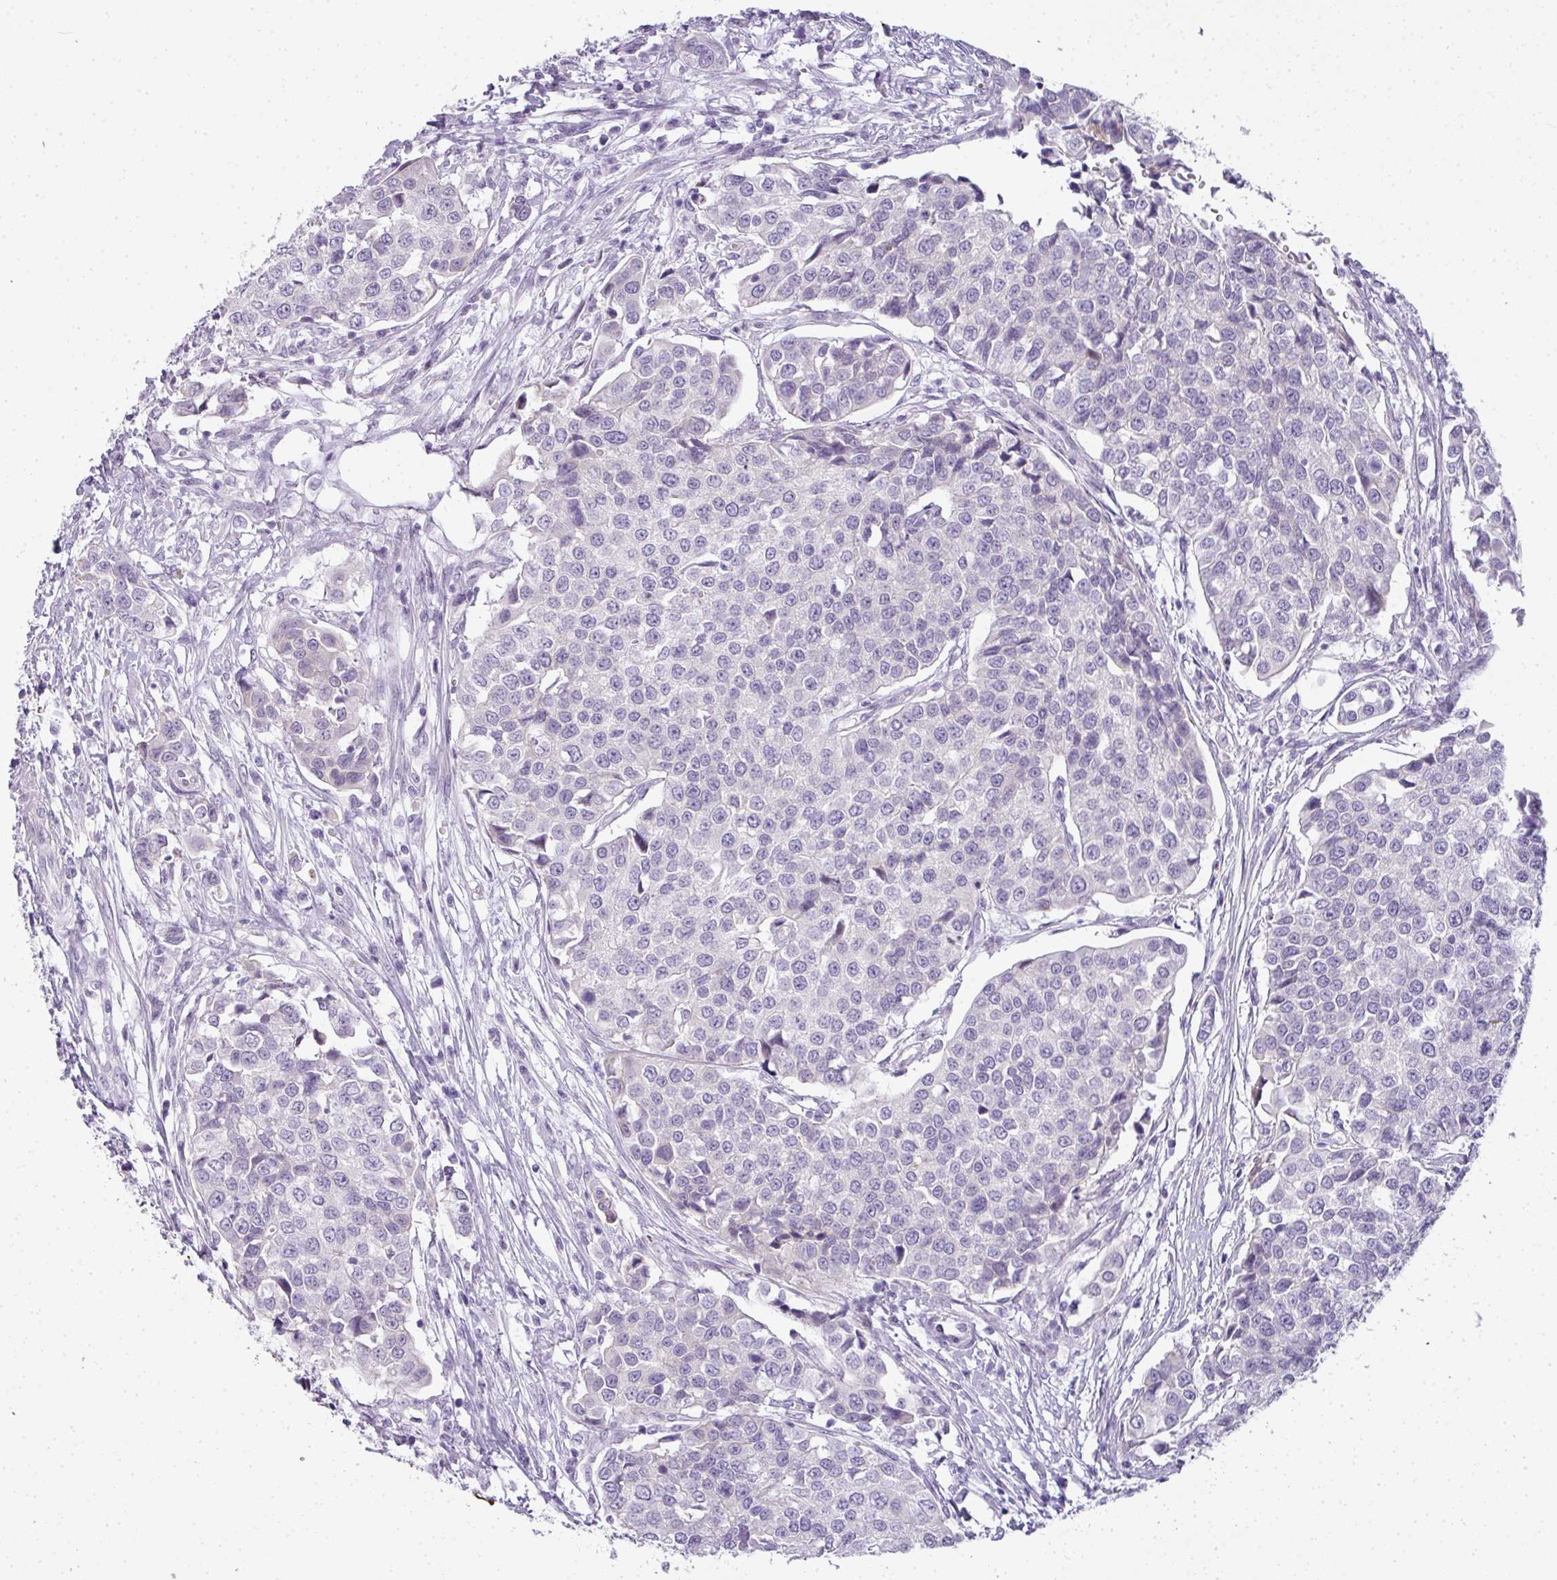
{"staining": {"intensity": "negative", "quantity": "none", "location": "none"}, "tissue": "urothelial cancer", "cell_type": "Tumor cells", "image_type": "cancer", "snomed": [{"axis": "morphology", "description": "Urothelial carcinoma, Low grade"}, {"axis": "topography", "description": "Urinary bladder"}], "caption": "Urothelial carcinoma (low-grade) stained for a protein using immunohistochemistry exhibits no positivity tumor cells.", "gene": "RBMY1F", "patient": {"sex": "female", "age": 78}}